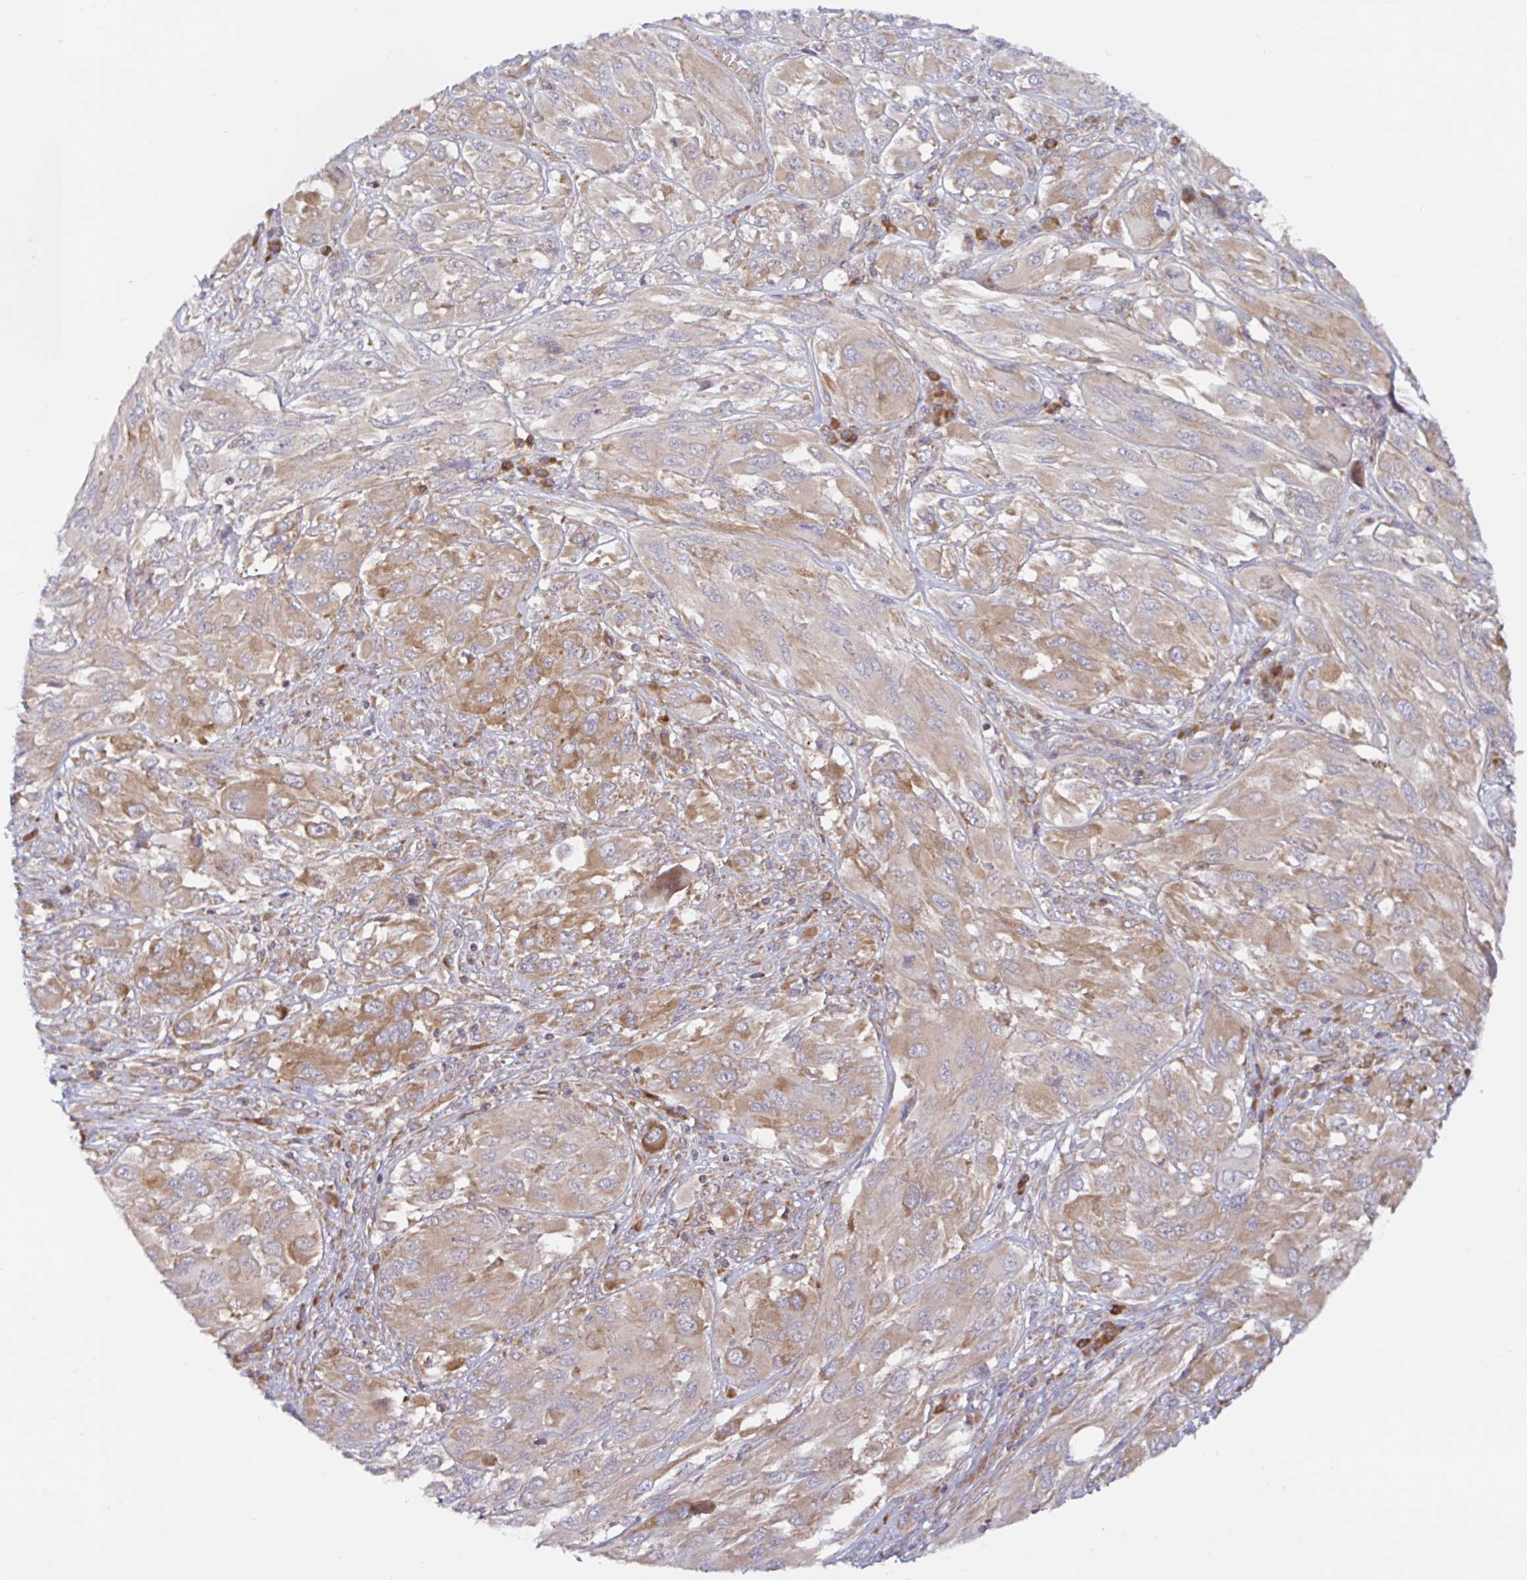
{"staining": {"intensity": "weak", "quantity": ">75%", "location": "cytoplasmic/membranous"}, "tissue": "melanoma", "cell_type": "Tumor cells", "image_type": "cancer", "snomed": [{"axis": "morphology", "description": "Malignant melanoma, NOS"}, {"axis": "topography", "description": "Skin"}], "caption": "The histopathology image demonstrates immunohistochemical staining of malignant melanoma. There is weak cytoplasmic/membranous expression is appreciated in about >75% of tumor cells. (DAB (3,3'-diaminobenzidine) IHC with brightfield microscopy, high magnification).", "gene": "LARP1", "patient": {"sex": "female", "age": 91}}